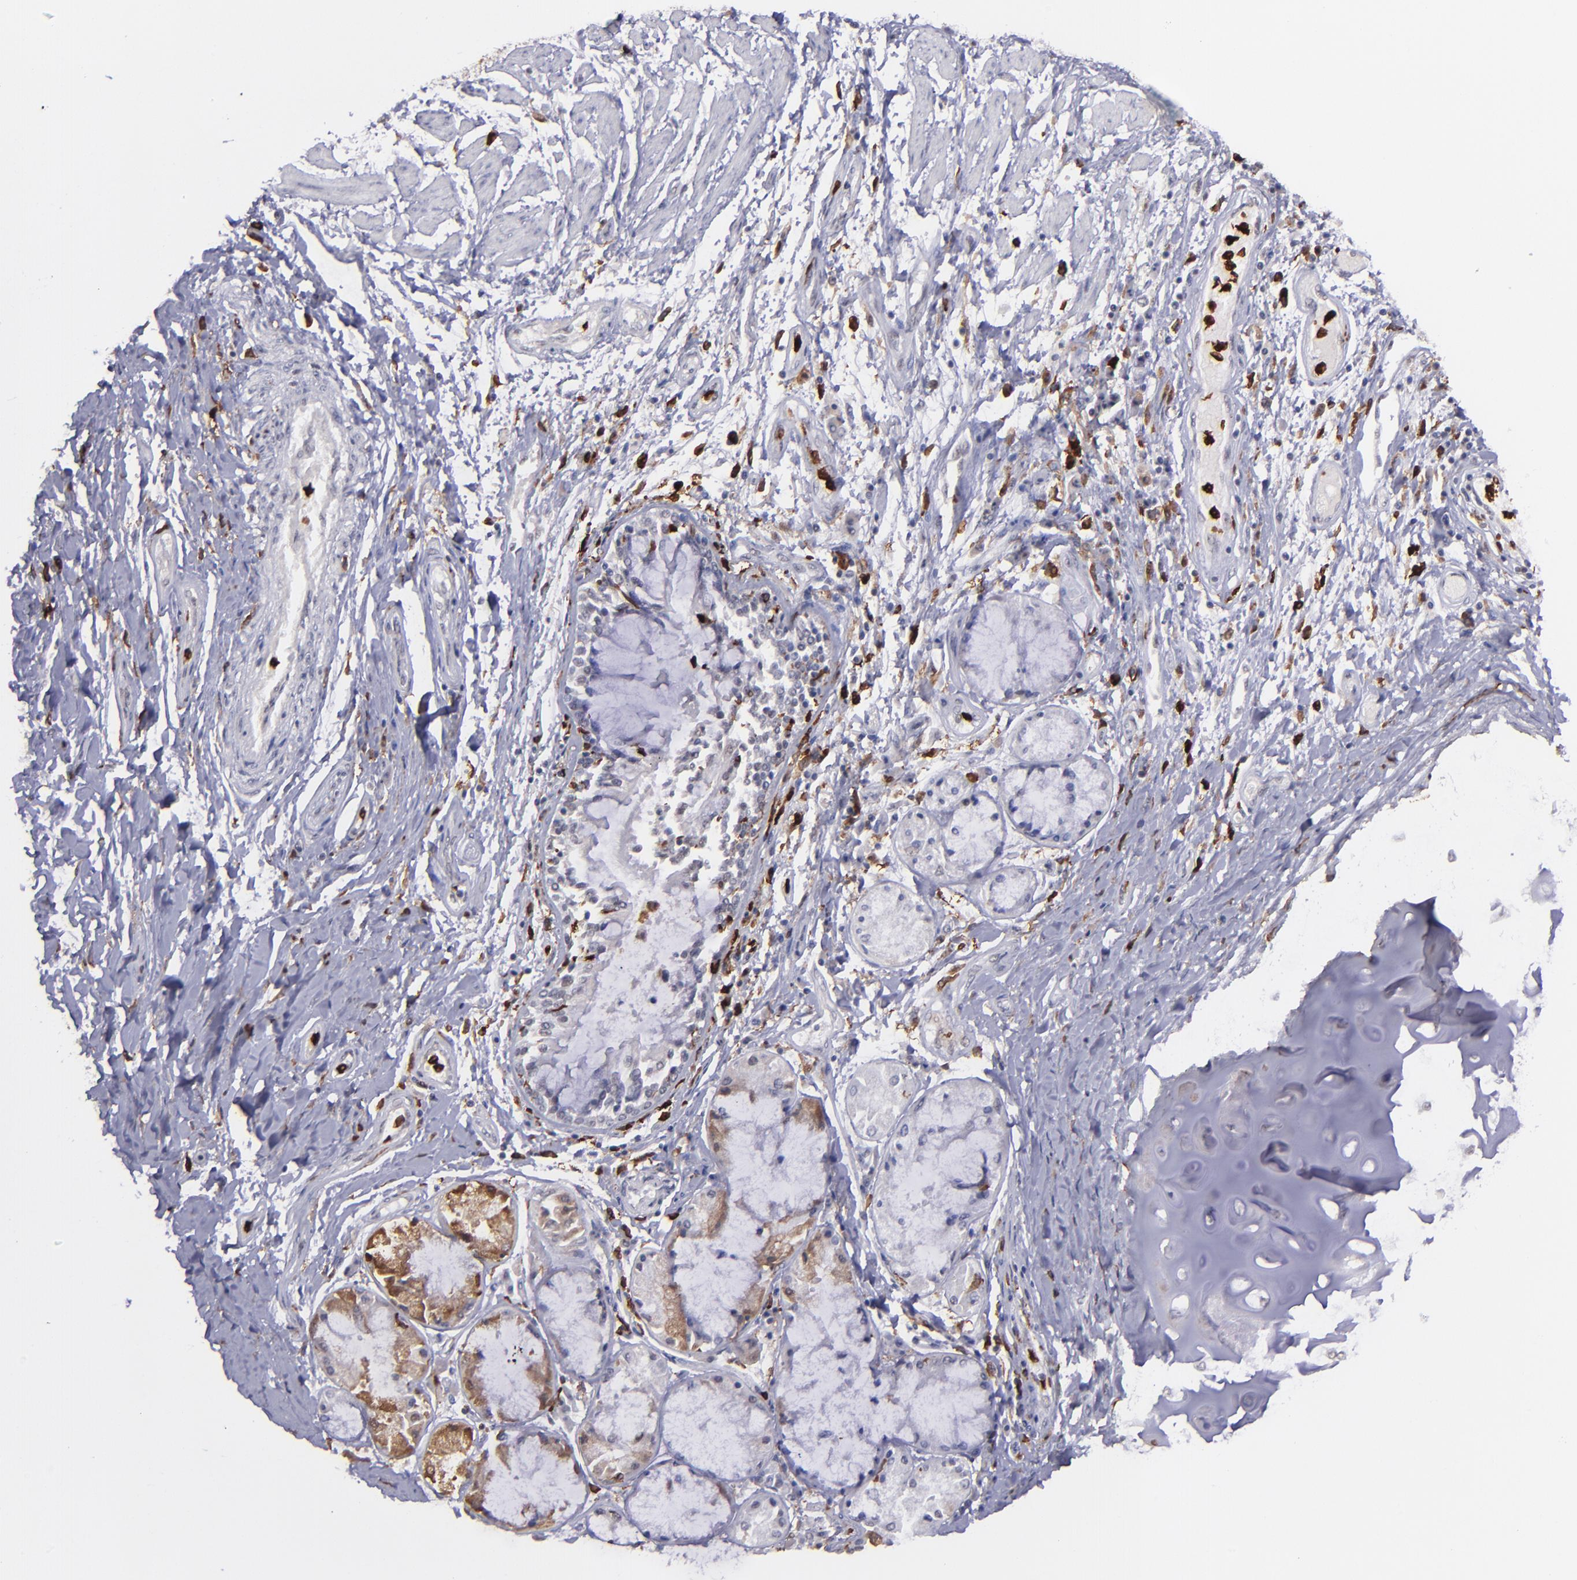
{"staining": {"intensity": "negative", "quantity": "none", "location": "none"}, "tissue": "bronchus", "cell_type": "Respiratory epithelial cells", "image_type": "normal", "snomed": [{"axis": "morphology", "description": "Normal tissue, NOS"}, {"axis": "topography", "description": "Cartilage tissue"}, {"axis": "topography", "description": "Bronchus"}, {"axis": "topography", "description": "Lung"}], "caption": "Micrograph shows no significant protein positivity in respiratory epithelial cells of benign bronchus.", "gene": "NCF2", "patient": {"sex": "female", "age": 49}}